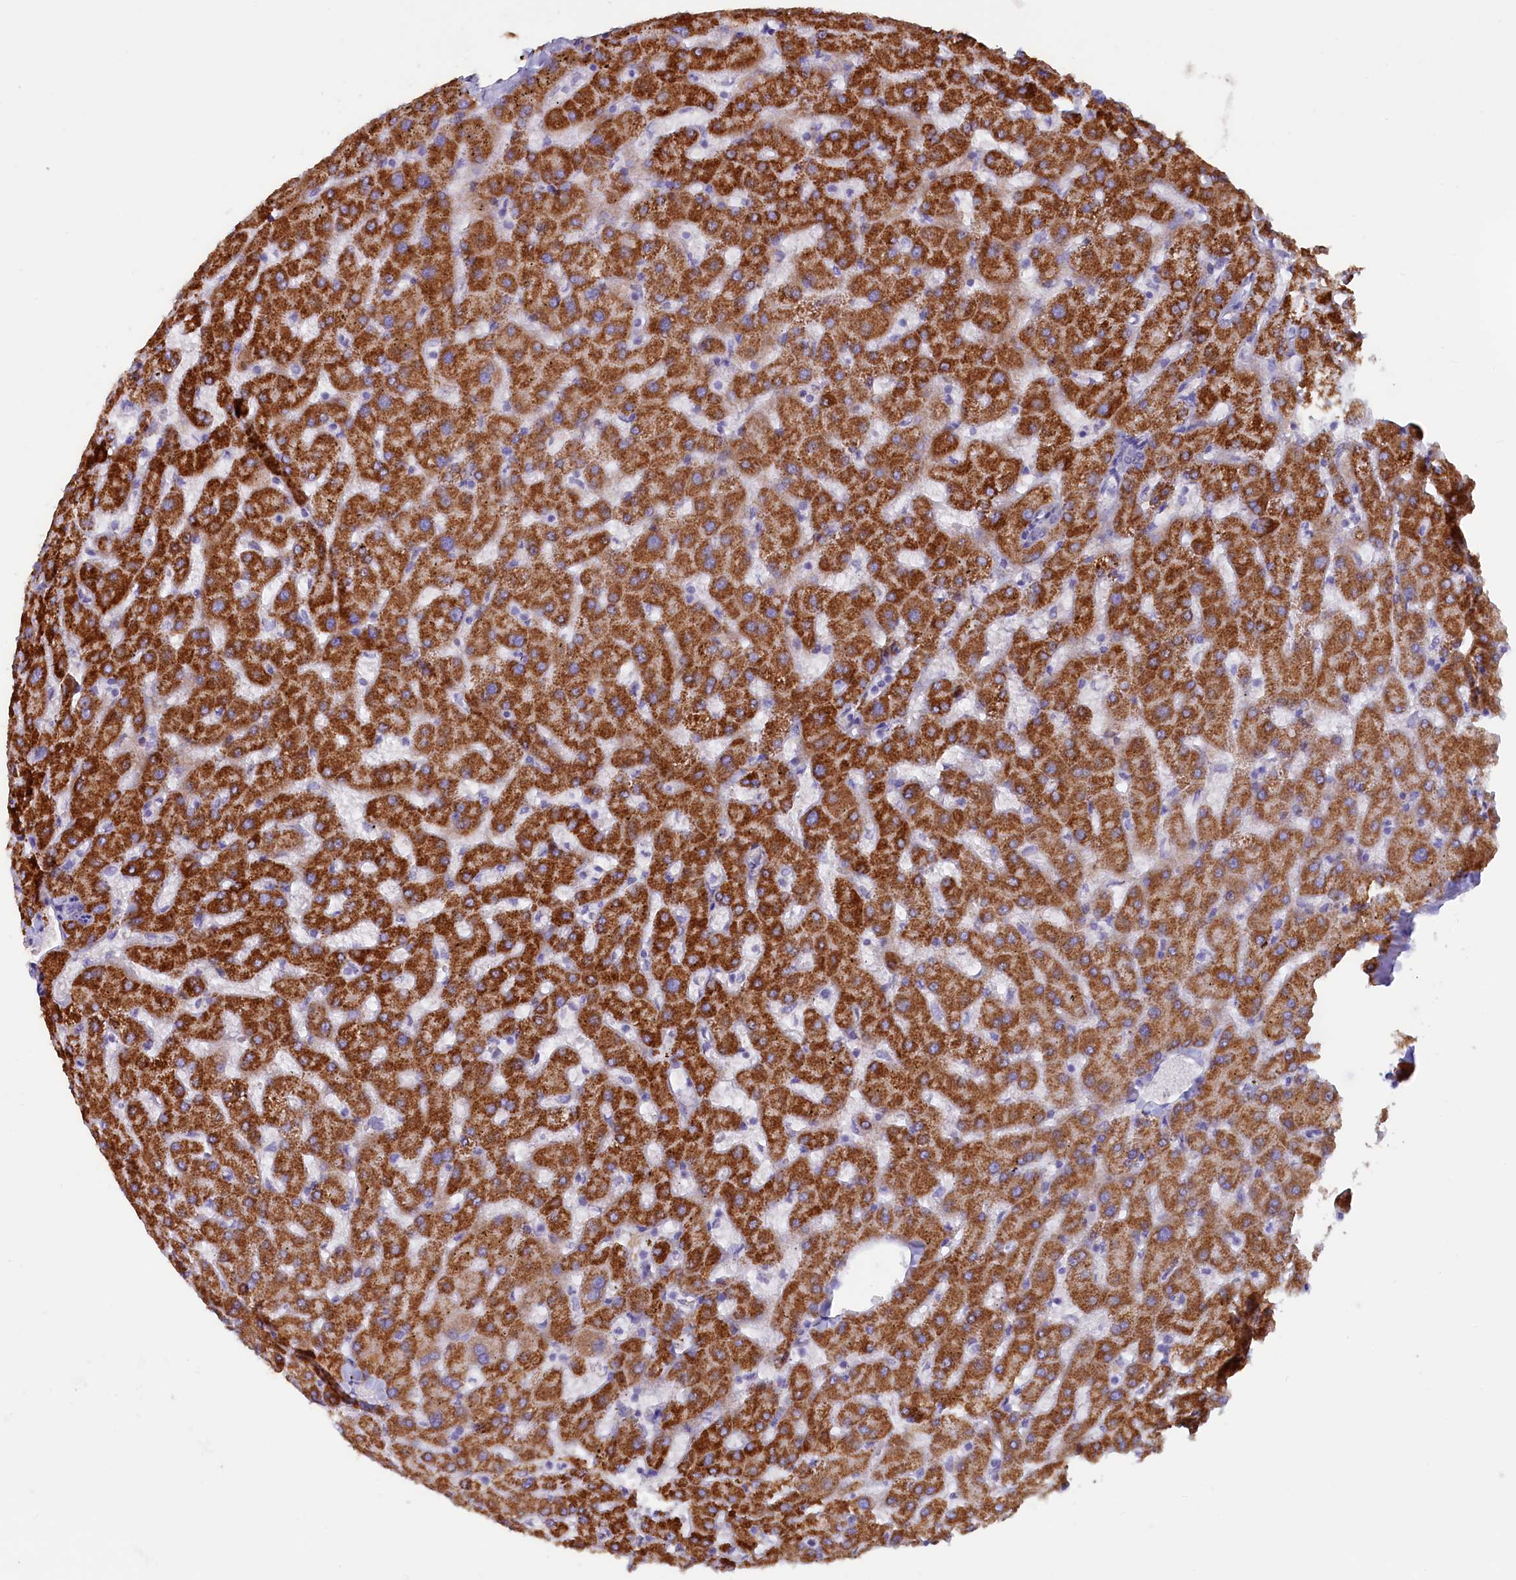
{"staining": {"intensity": "negative", "quantity": "none", "location": "none"}, "tissue": "liver", "cell_type": "Cholangiocytes", "image_type": "normal", "snomed": [{"axis": "morphology", "description": "Normal tissue, NOS"}, {"axis": "topography", "description": "Liver"}], "caption": "DAB immunohistochemical staining of benign human liver reveals no significant positivity in cholangiocytes. (DAB immunohistochemistry visualized using brightfield microscopy, high magnification).", "gene": "ZSWIM4", "patient": {"sex": "female", "age": 63}}